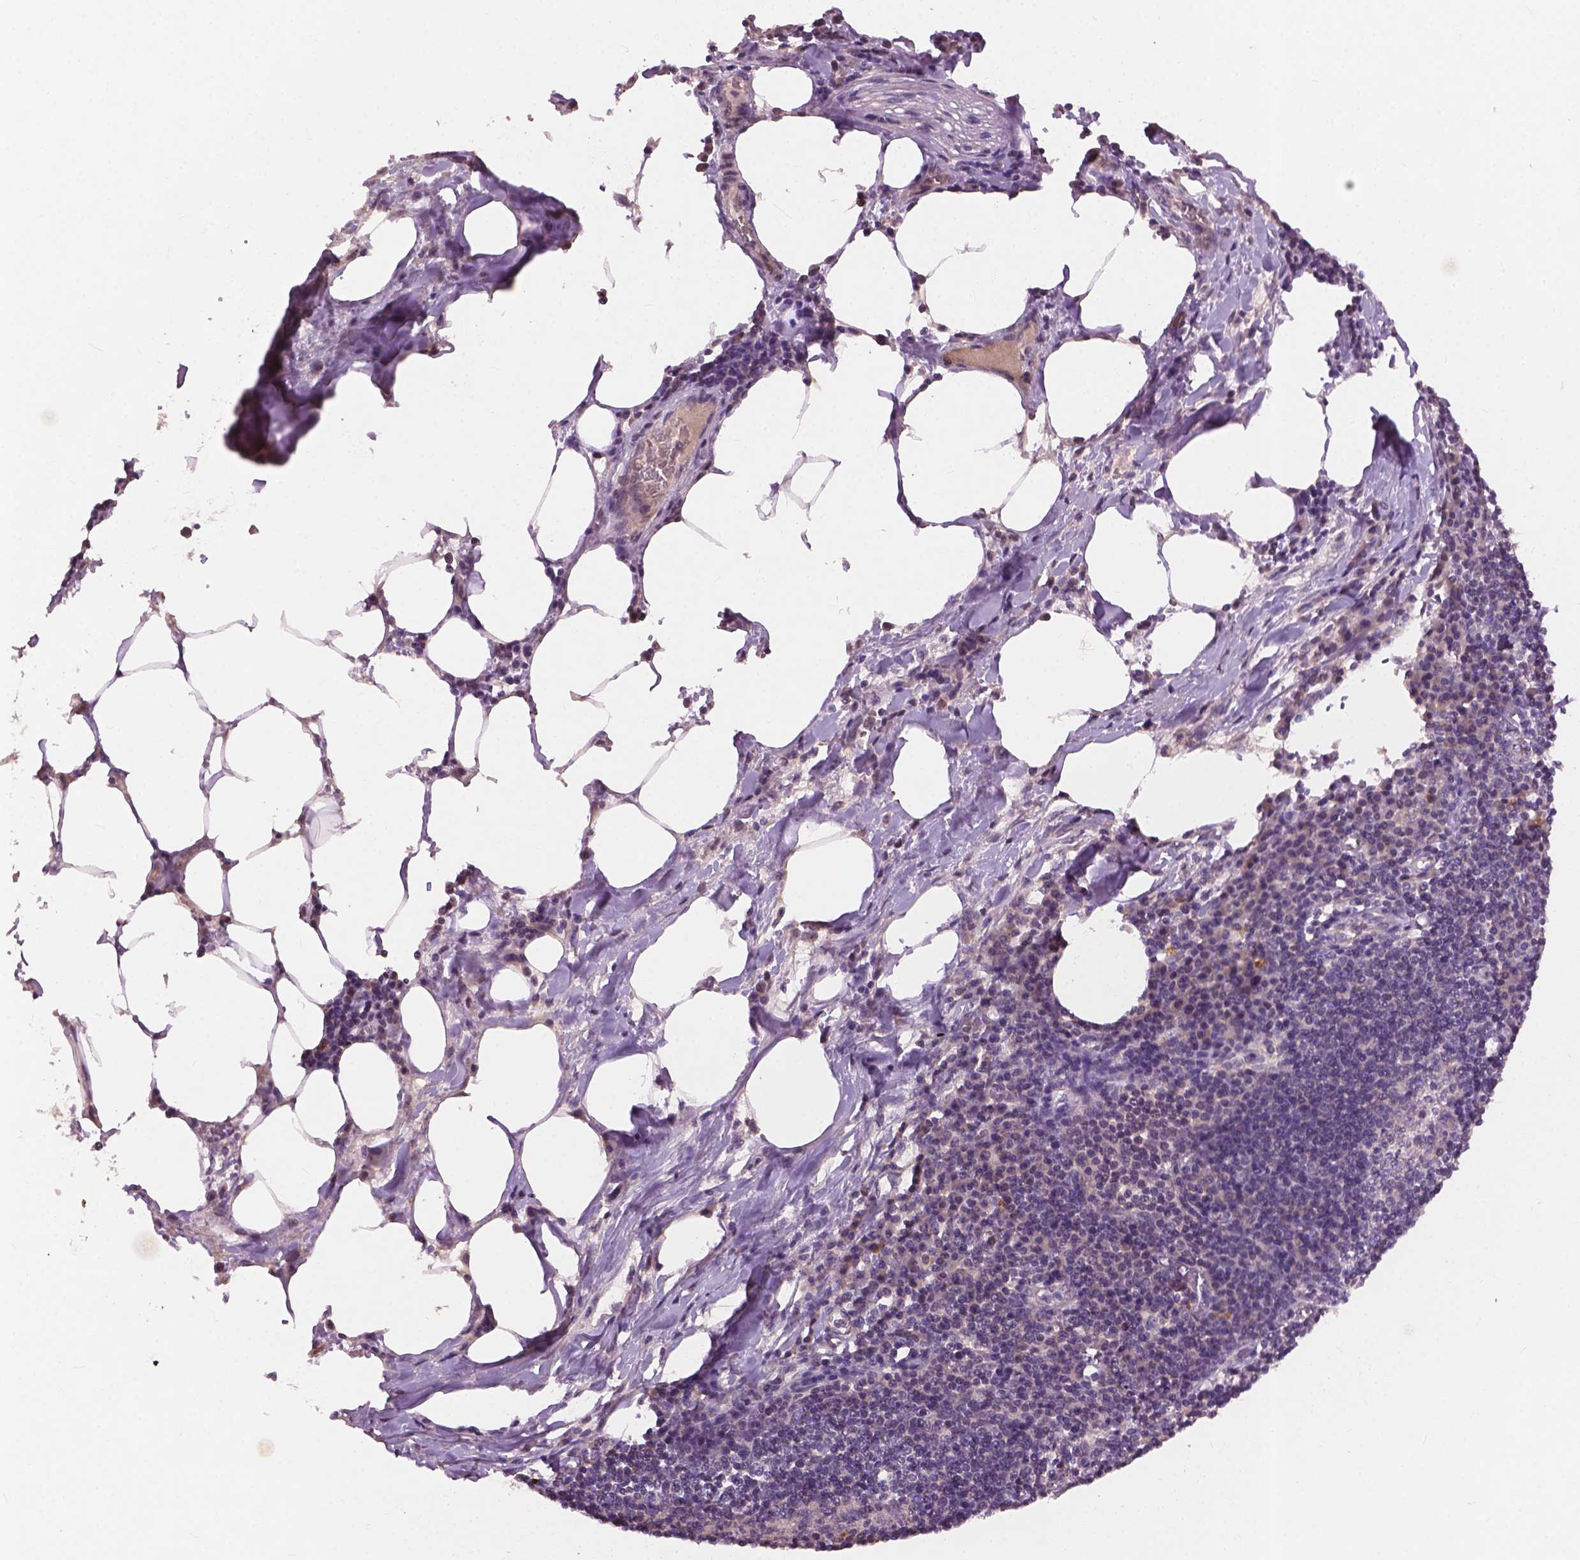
{"staining": {"intensity": "negative", "quantity": "none", "location": "none"}, "tissue": "lymph node", "cell_type": "Germinal center cells", "image_type": "normal", "snomed": [{"axis": "morphology", "description": "Normal tissue, NOS"}, {"axis": "topography", "description": "Lymph node"}], "caption": "Germinal center cells show no significant positivity in unremarkable lymph node.", "gene": "KRT17", "patient": {"sex": "male", "age": 67}}